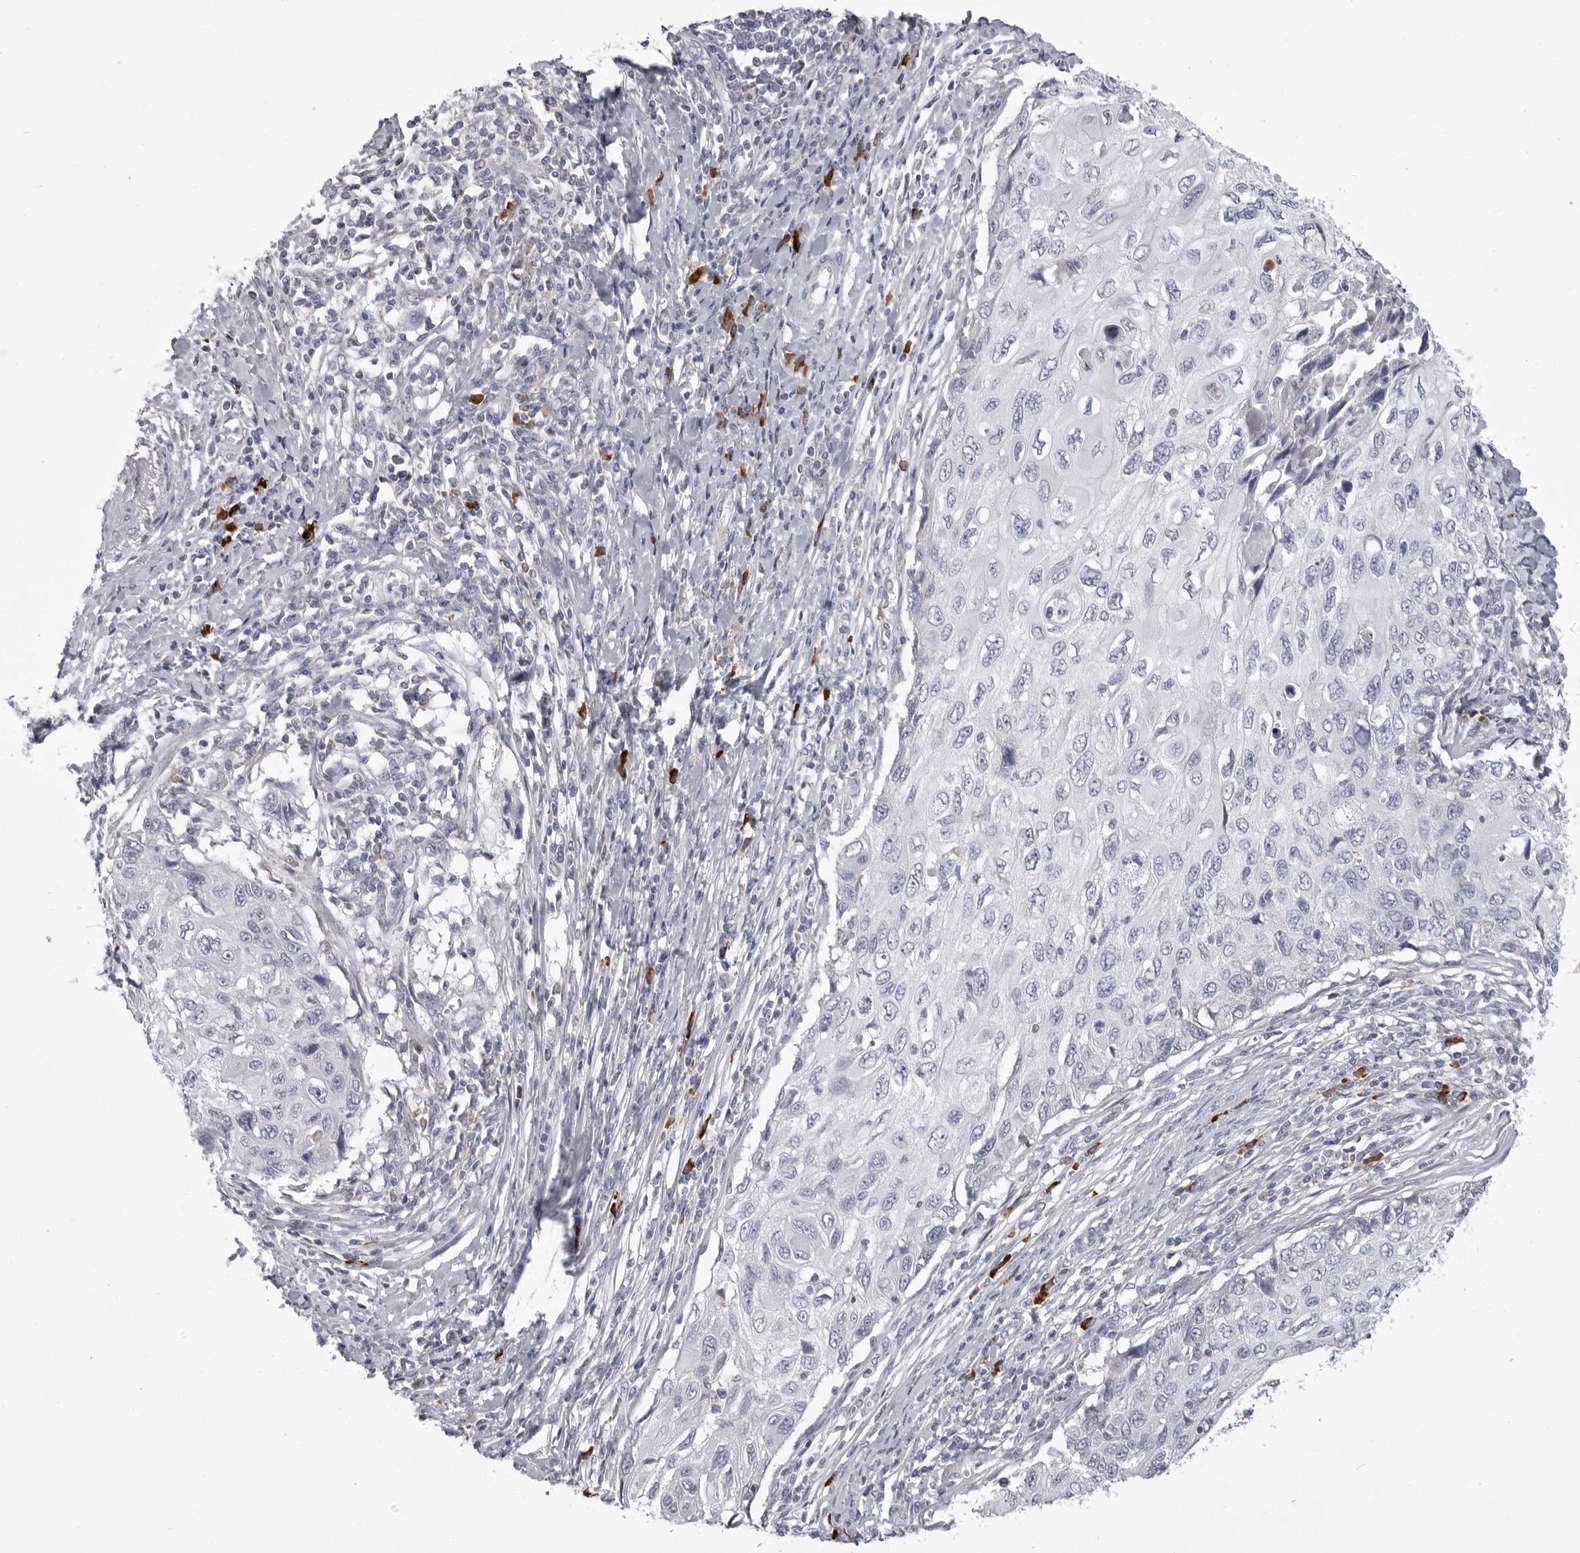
{"staining": {"intensity": "negative", "quantity": "none", "location": "none"}, "tissue": "cervical cancer", "cell_type": "Tumor cells", "image_type": "cancer", "snomed": [{"axis": "morphology", "description": "Squamous cell carcinoma, NOS"}, {"axis": "topography", "description": "Cervix"}], "caption": "The histopathology image reveals no significant expression in tumor cells of cervical cancer.", "gene": "FKBP2", "patient": {"sex": "female", "age": 70}}